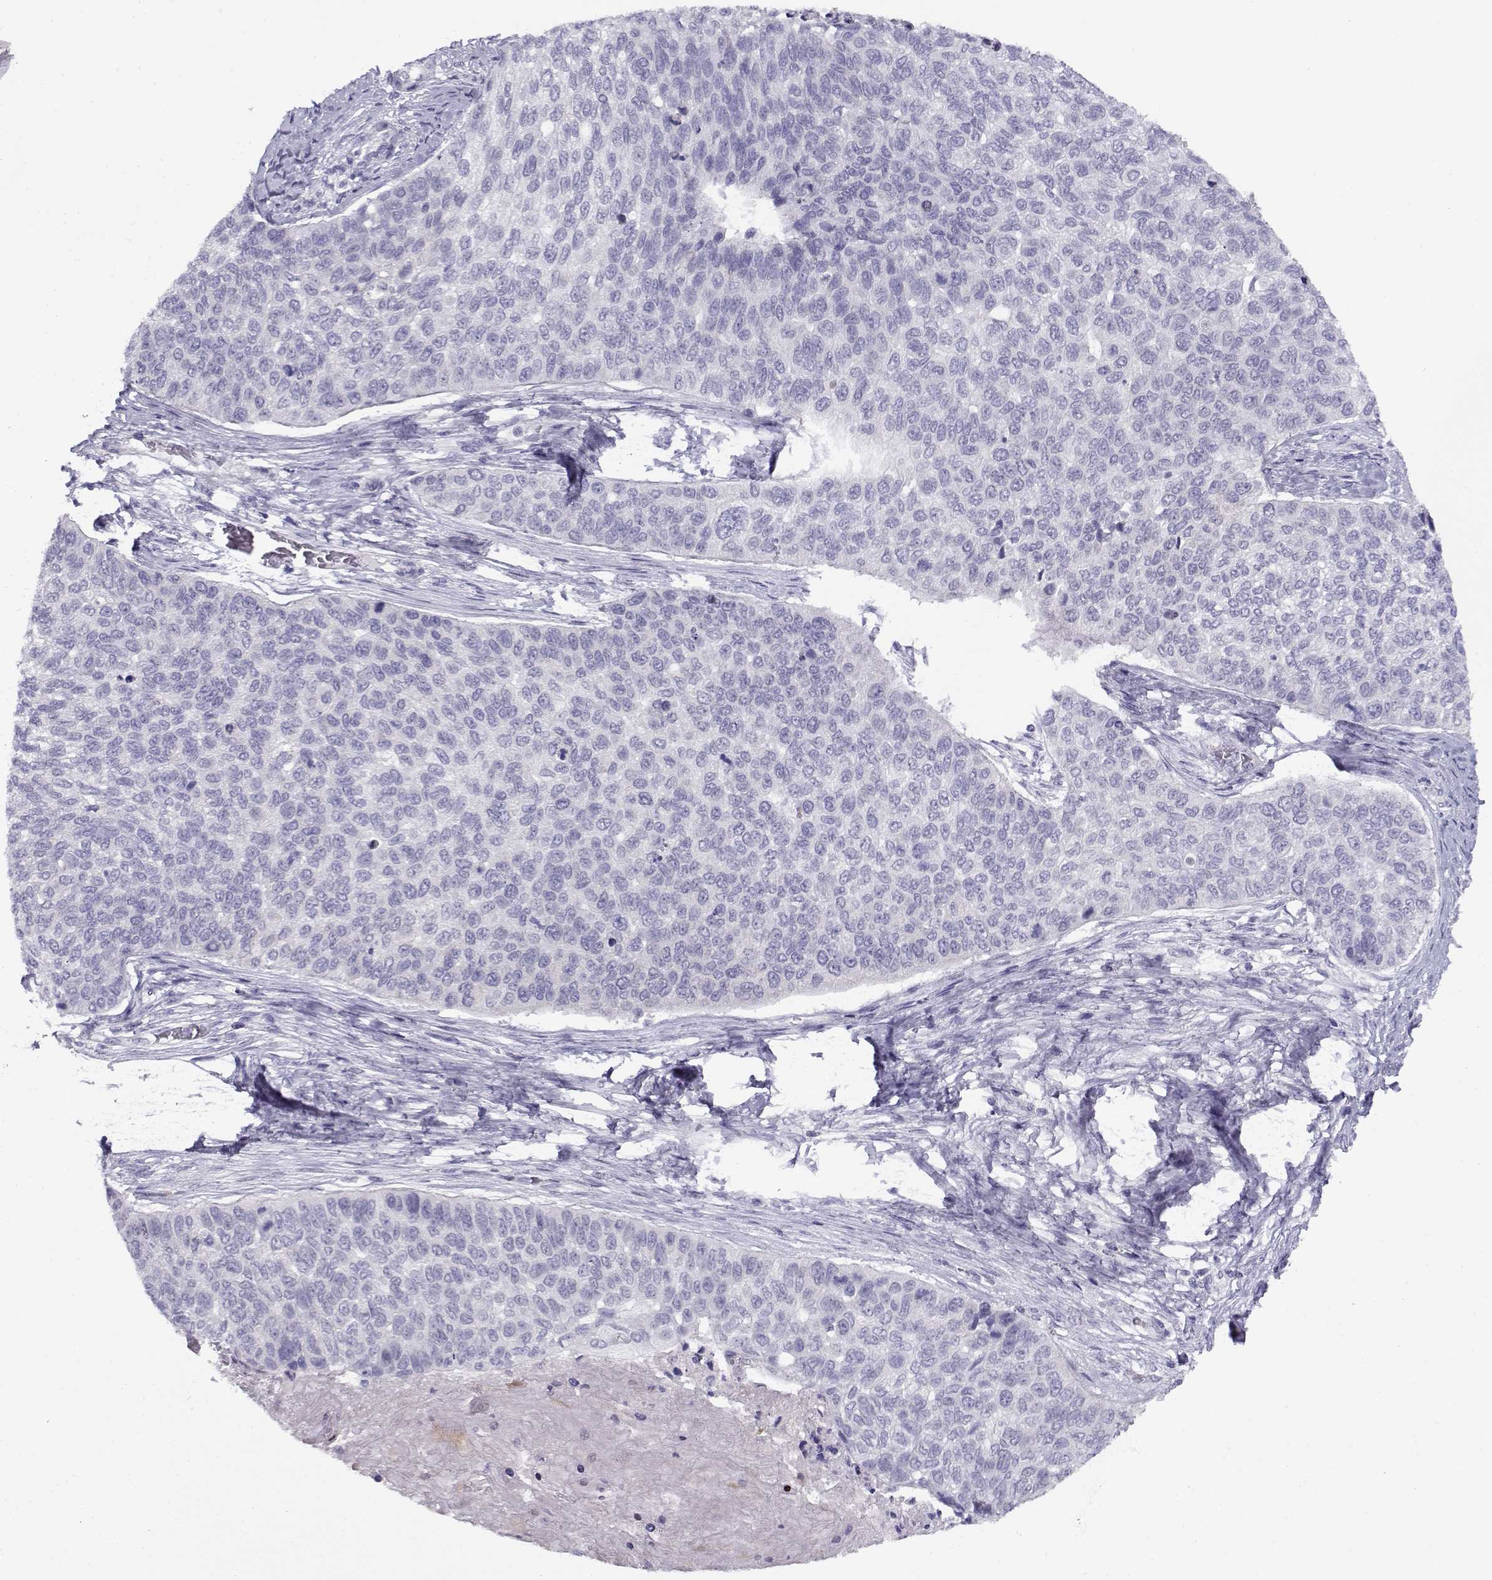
{"staining": {"intensity": "negative", "quantity": "none", "location": "none"}, "tissue": "lung cancer", "cell_type": "Tumor cells", "image_type": "cancer", "snomed": [{"axis": "morphology", "description": "Squamous cell carcinoma, NOS"}, {"axis": "topography", "description": "Lung"}], "caption": "Immunohistochemistry of lung cancer (squamous cell carcinoma) exhibits no positivity in tumor cells.", "gene": "FAM166A", "patient": {"sex": "male", "age": 69}}